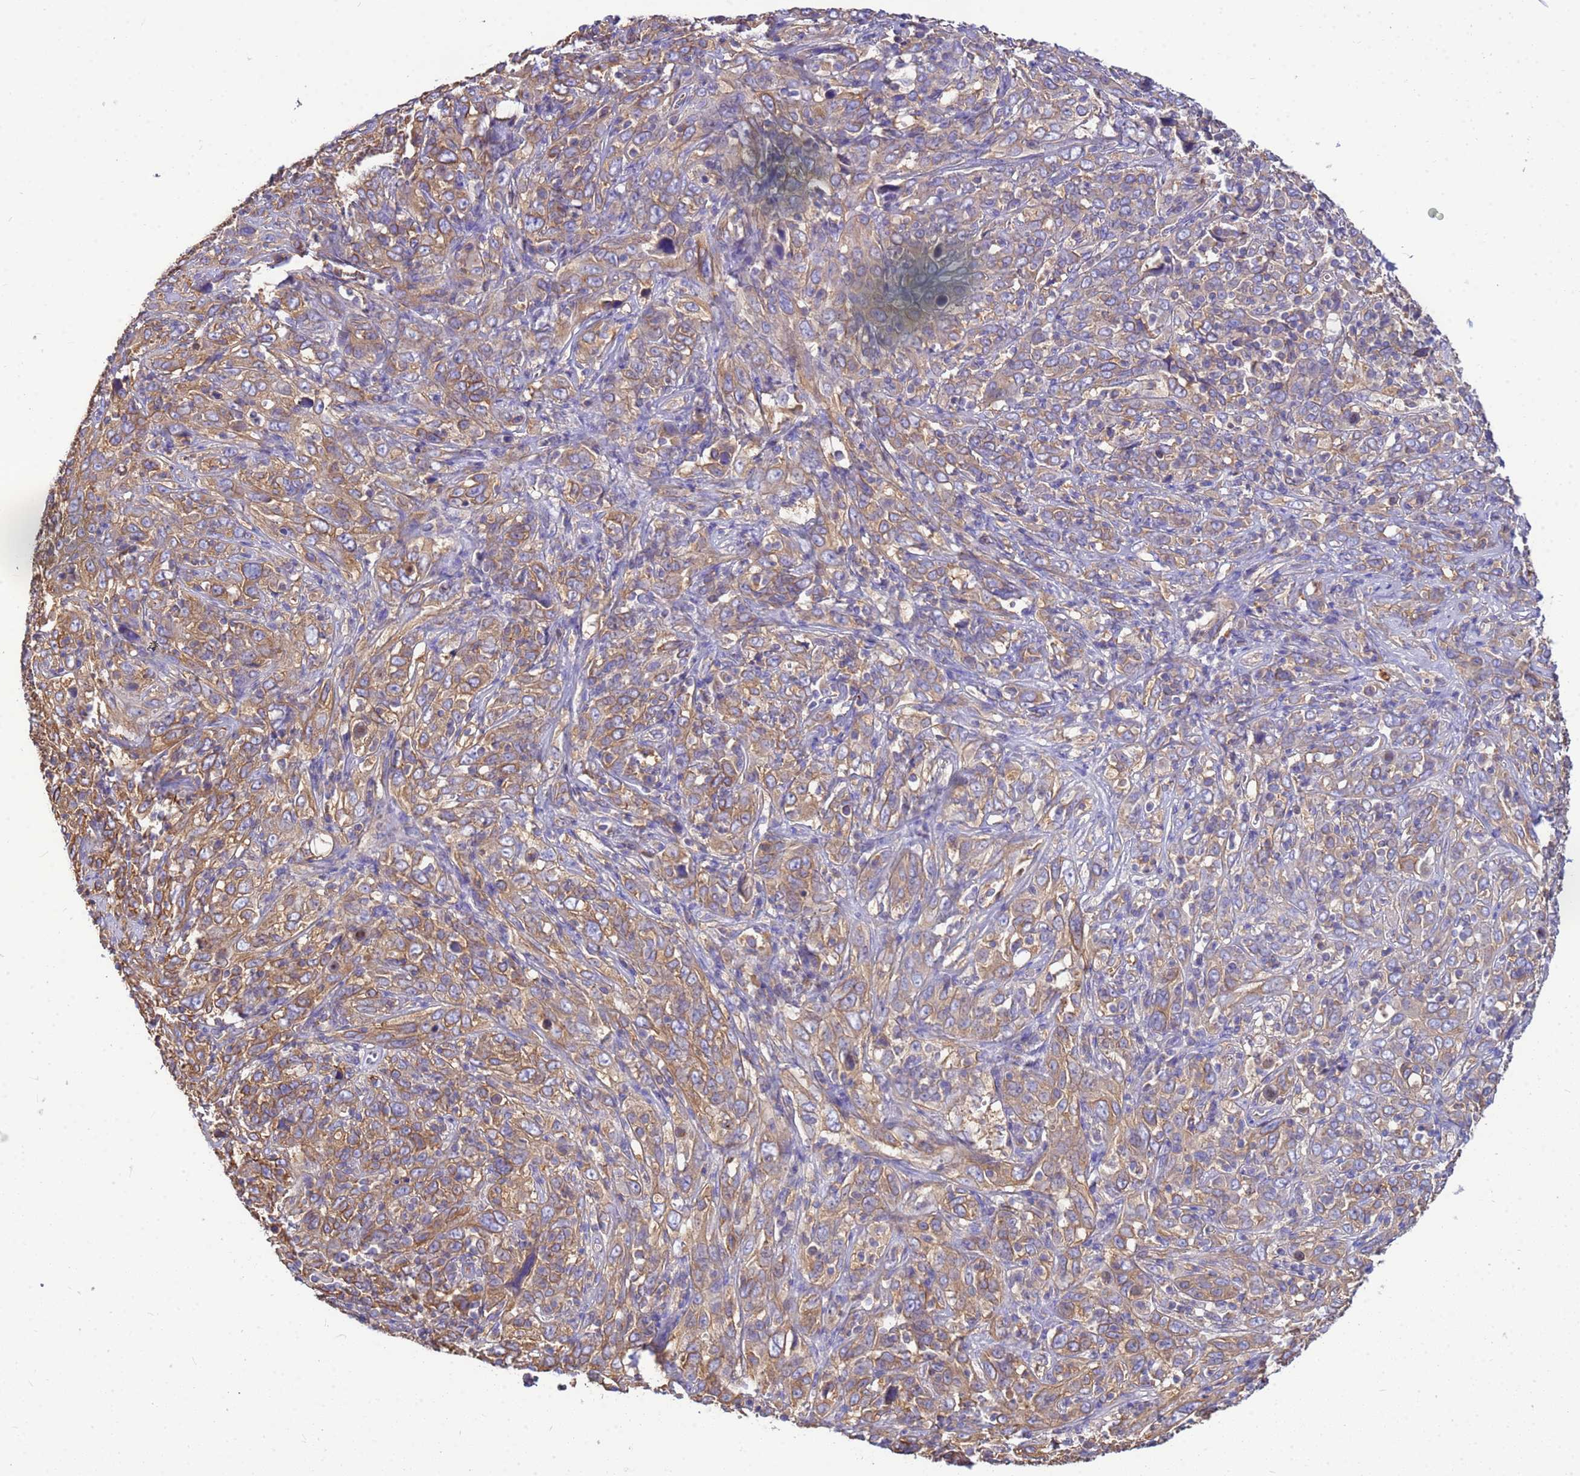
{"staining": {"intensity": "moderate", "quantity": "25%-75%", "location": "cytoplasmic/membranous"}, "tissue": "cervical cancer", "cell_type": "Tumor cells", "image_type": "cancer", "snomed": [{"axis": "morphology", "description": "Squamous cell carcinoma, NOS"}, {"axis": "topography", "description": "Cervix"}], "caption": "Moderate cytoplasmic/membranous positivity for a protein is seen in about 25%-75% of tumor cells of cervical squamous cell carcinoma using immunohistochemistry.", "gene": "TUBB1", "patient": {"sex": "female", "age": 46}}